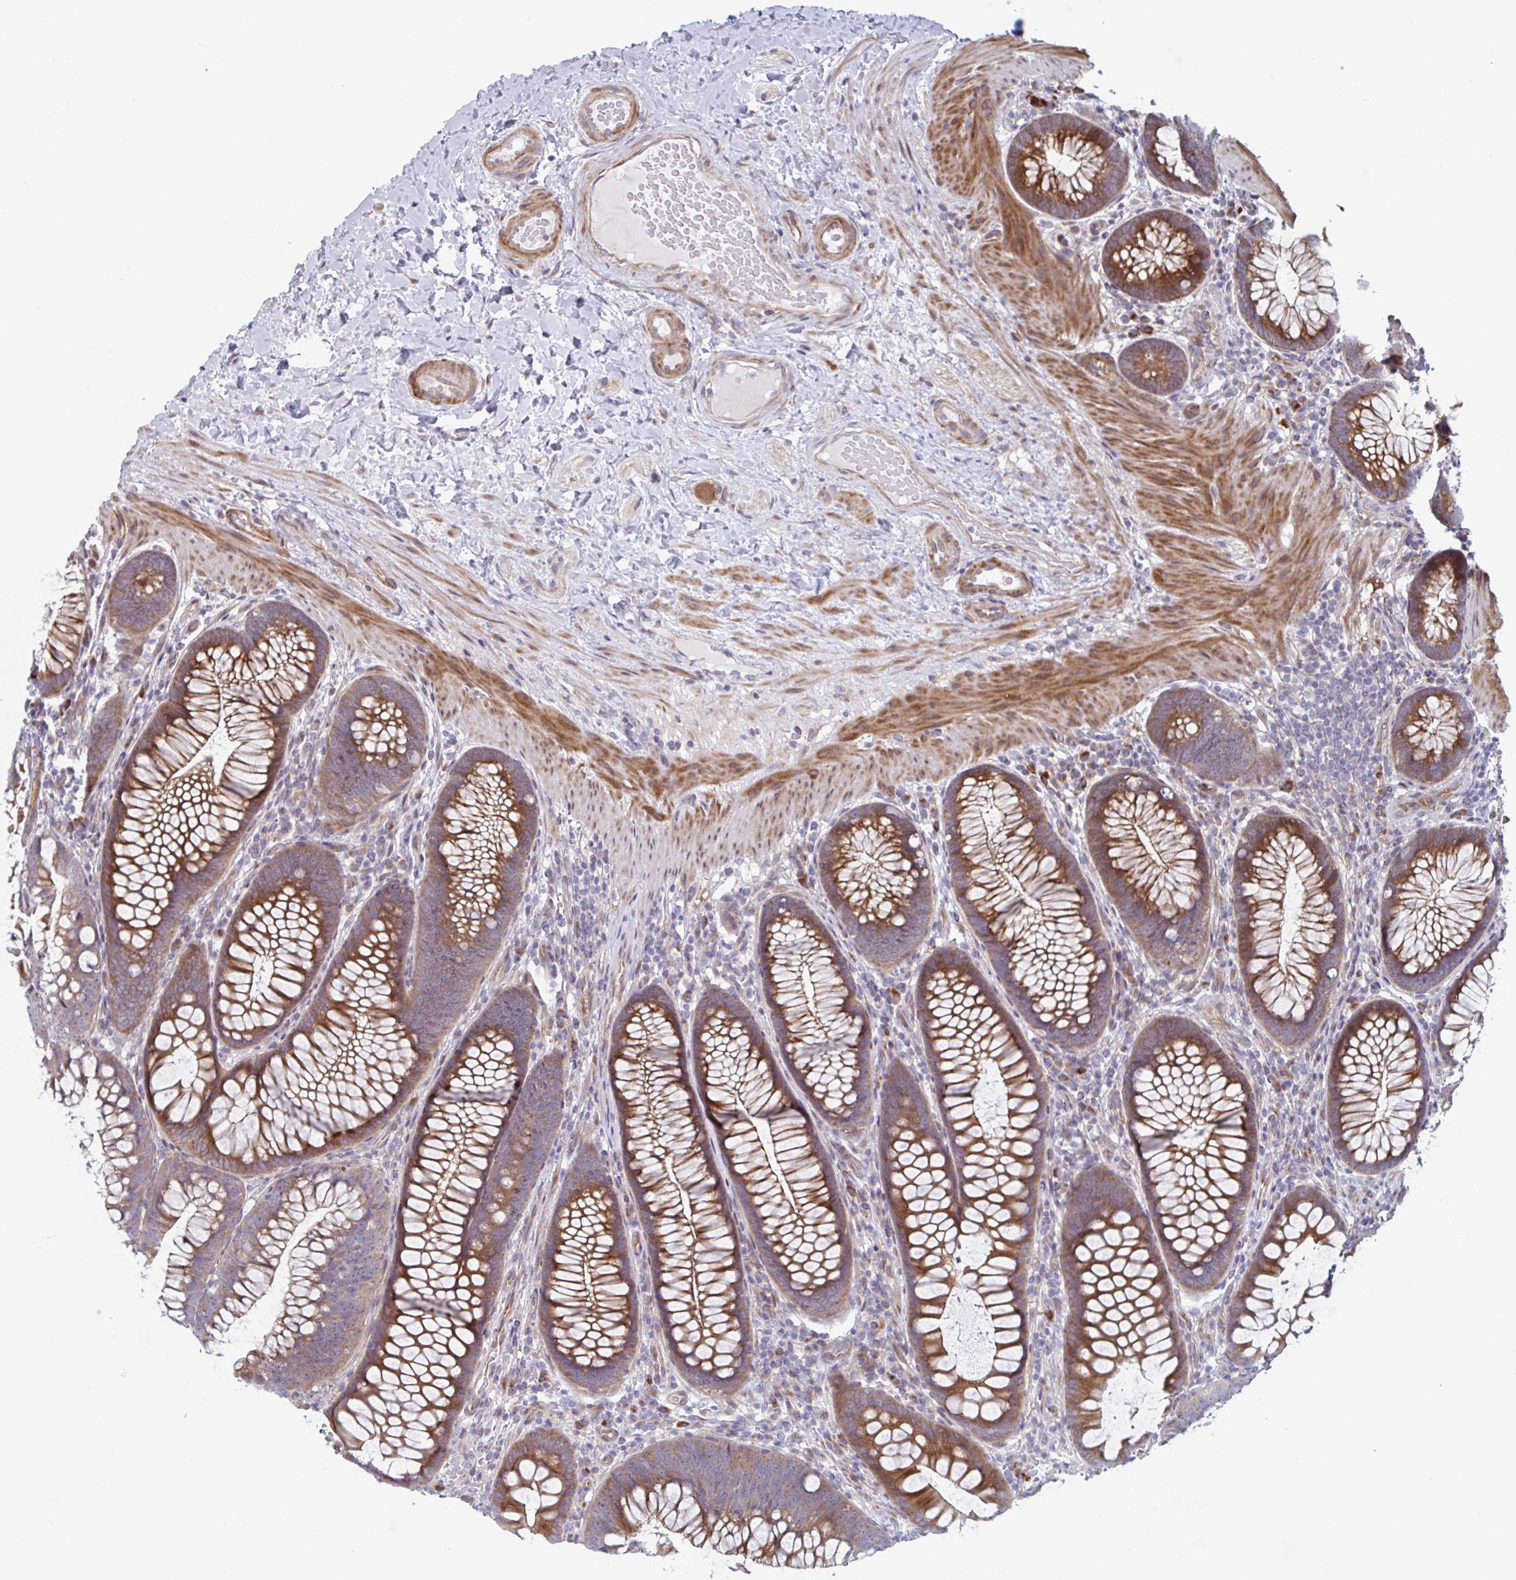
{"staining": {"intensity": "weak", "quantity": ">75%", "location": "cytoplasmic/membranous"}, "tissue": "colon", "cell_type": "Endothelial cells", "image_type": "normal", "snomed": [{"axis": "morphology", "description": "Normal tissue, NOS"}, {"axis": "morphology", "description": "Adenoma, NOS"}, {"axis": "topography", "description": "Soft tissue"}, {"axis": "topography", "description": "Colon"}], "caption": "Protein staining shows weak cytoplasmic/membranous staining in about >75% of endothelial cells in unremarkable colon.", "gene": "DUXA", "patient": {"sex": "male", "age": 47}}